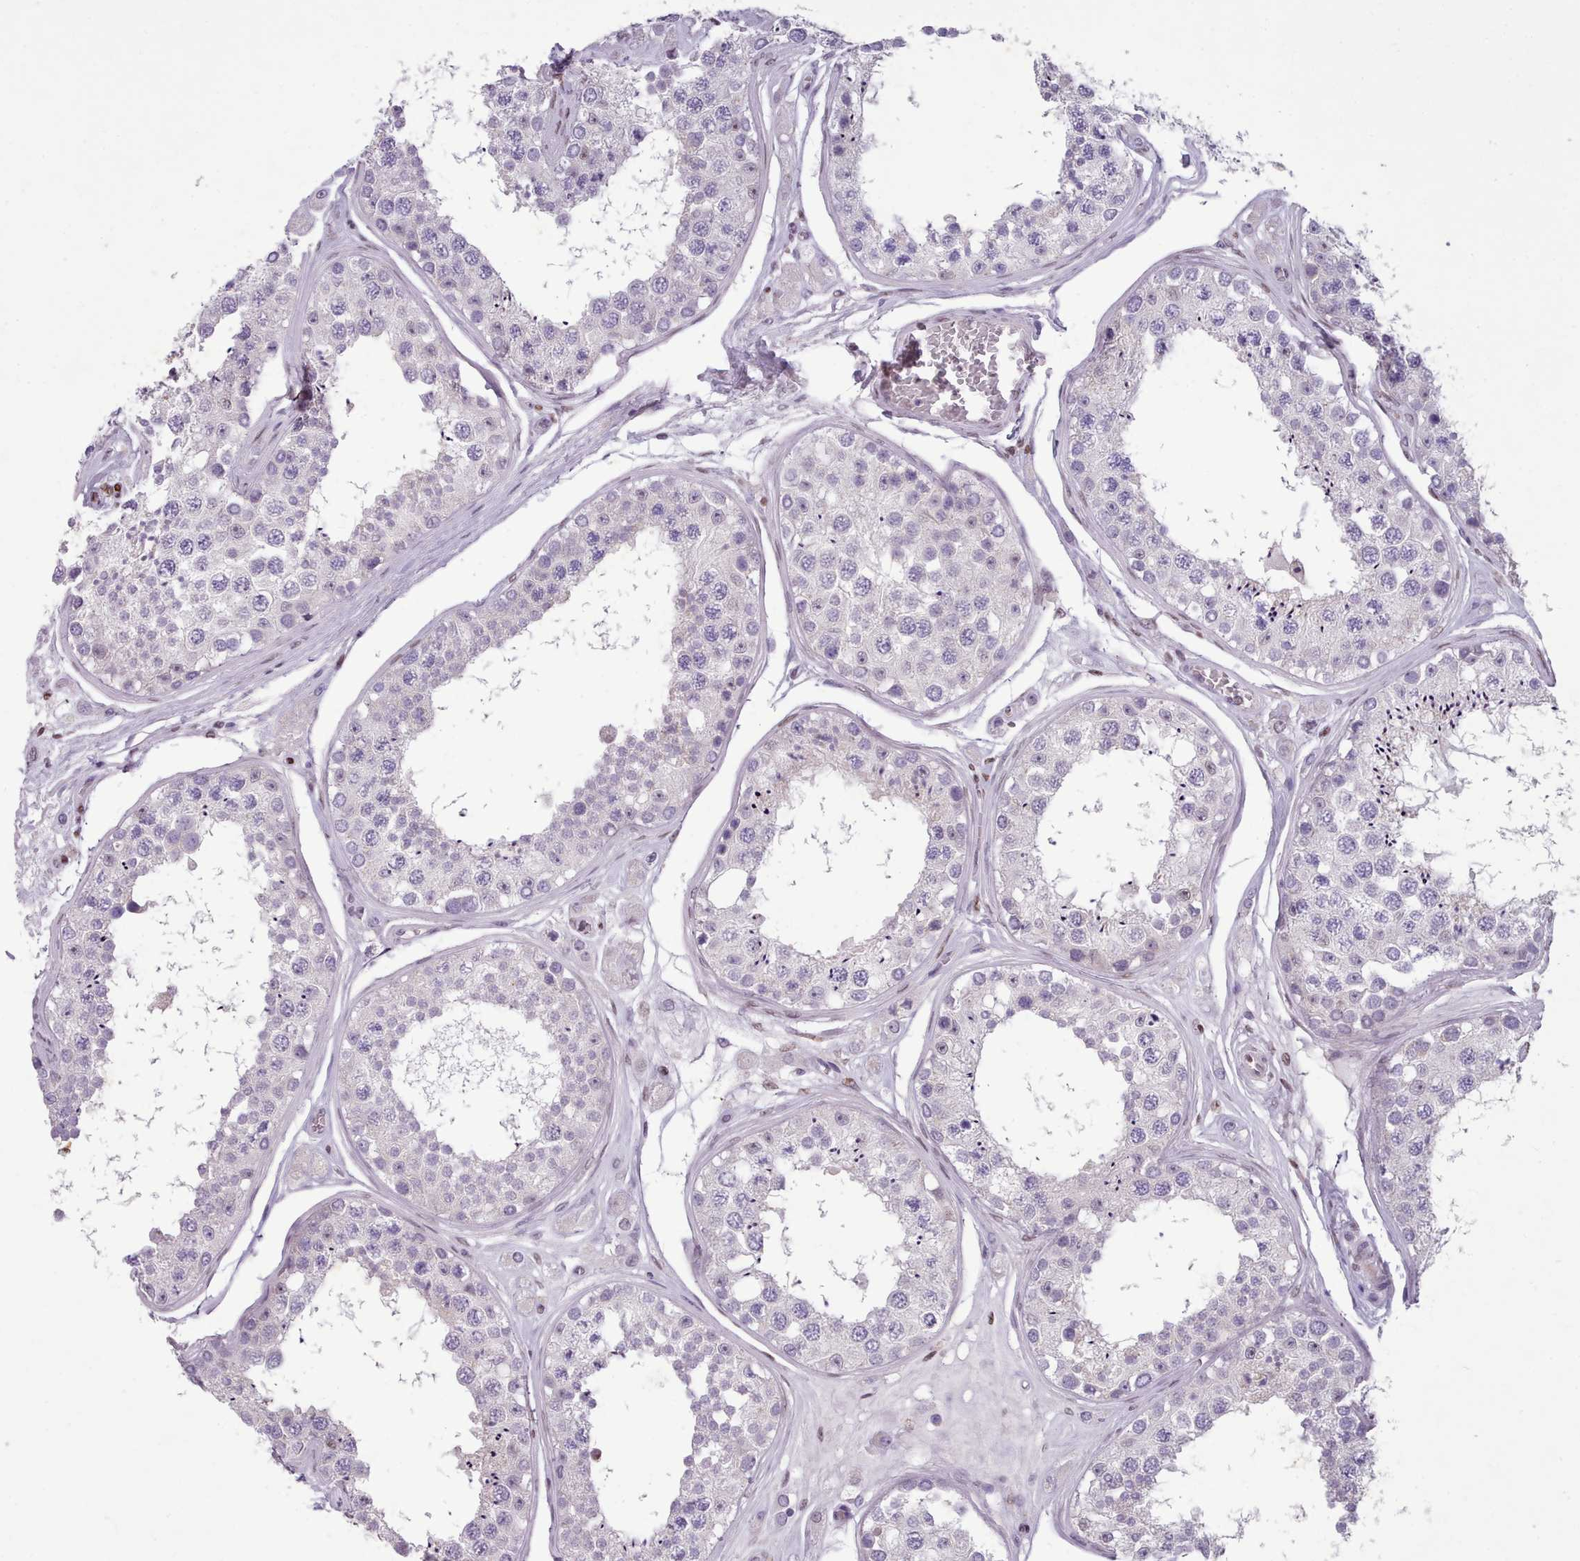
{"staining": {"intensity": "negative", "quantity": "none", "location": "none"}, "tissue": "testis", "cell_type": "Cells in seminiferous ducts", "image_type": "normal", "snomed": [{"axis": "morphology", "description": "Normal tissue, NOS"}, {"axis": "topography", "description": "Testis"}], "caption": "This histopathology image is of benign testis stained with immunohistochemistry (IHC) to label a protein in brown with the nuclei are counter-stained blue. There is no positivity in cells in seminiferous ducts.", "gene": "KCNT2", "patient": {"sex": "male", "age": 25}}